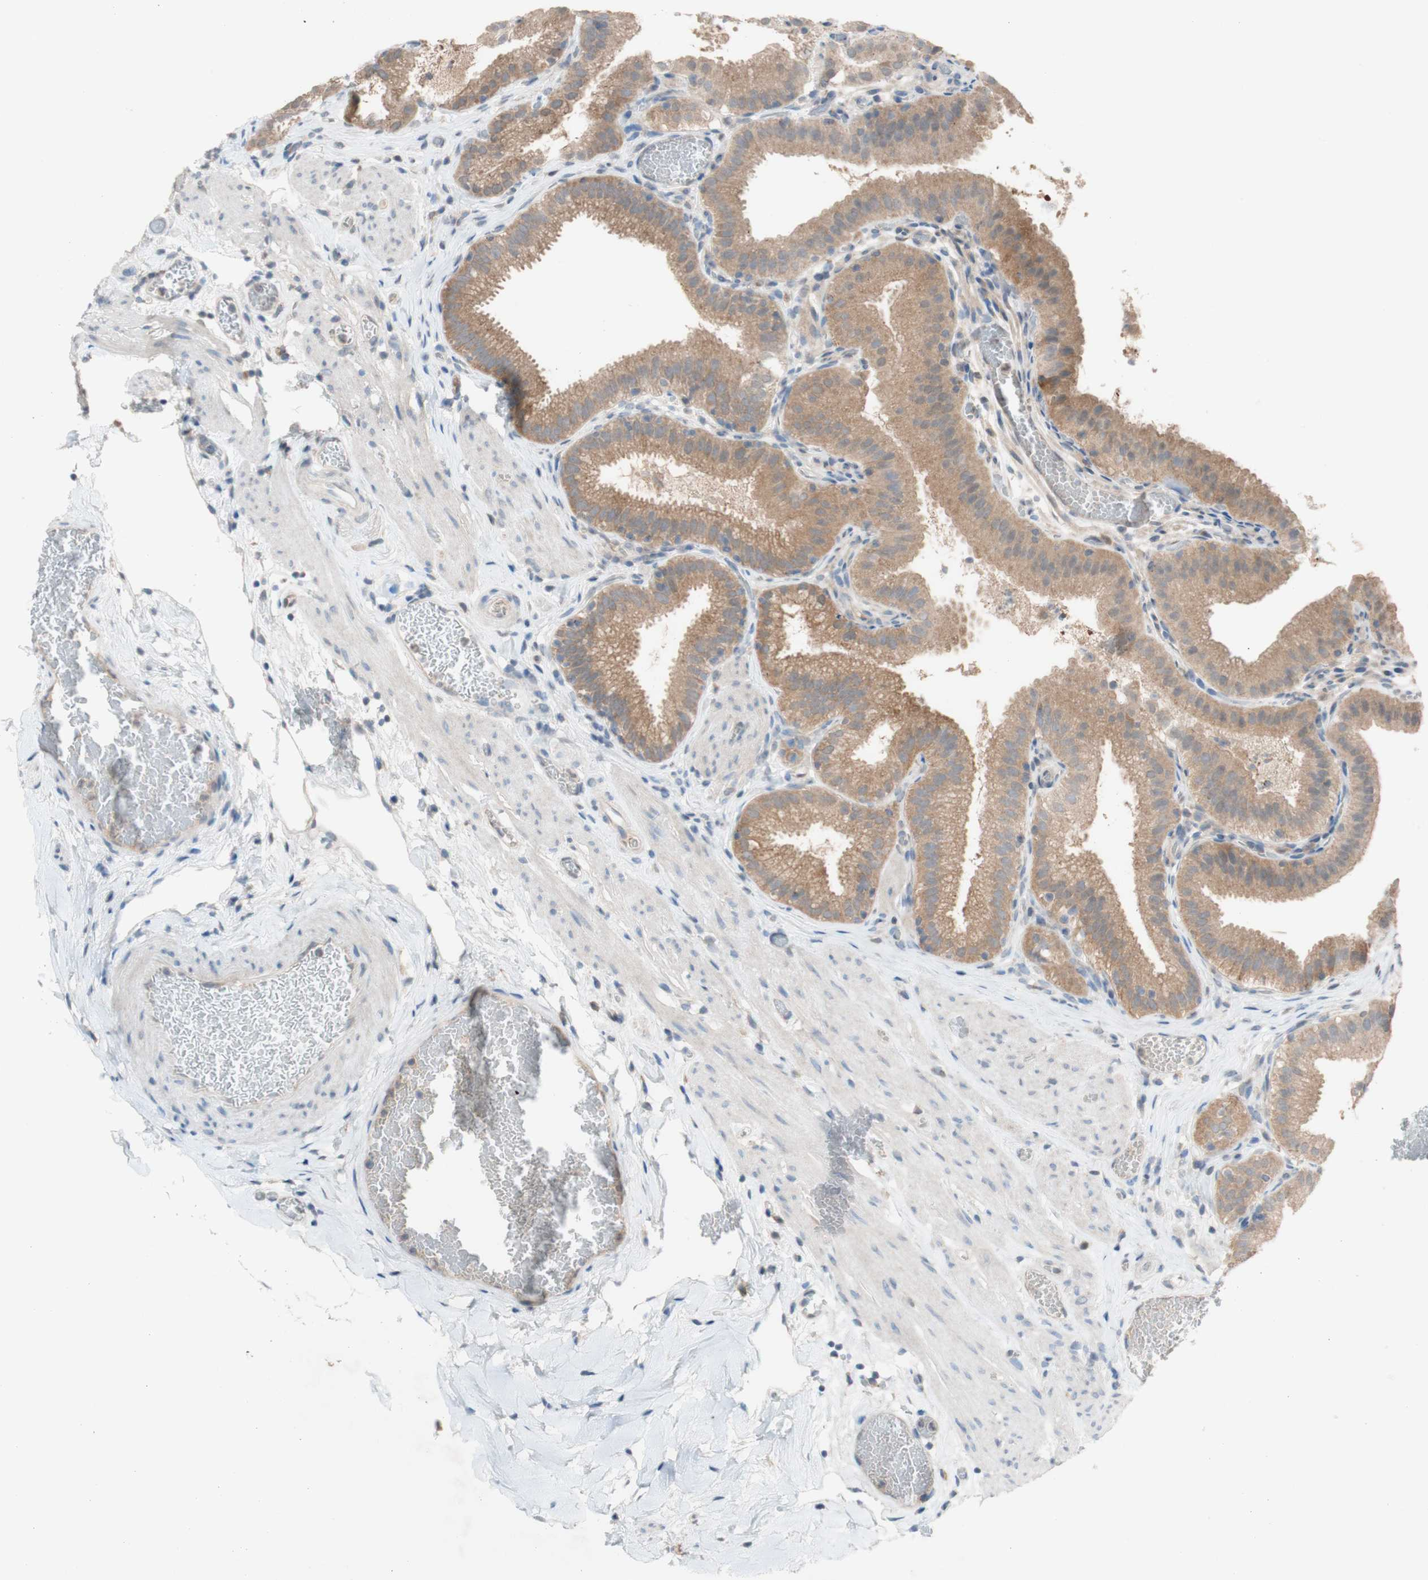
{"staining": {"intensity": "moderate", "quantity": ">75%", "location": "cytoplasmic/membranous"}, "tissue": "gallbladder", "cell_type": "Glandular cells", "image_type": "normal", "snomed": [{"axis": "morphology", "description": "Normal tissue, NOS"}, {"axis": "topography", "description": "Gallbladder"}], "caption": "This histopathology image exhibits IHC staining of benign gallbladder, with medium moderate cytoplasmic/membranous expression in approximately >75% of glandular cells.", "gene": "PEX2", "patient": {"sex": "male", "age": 54}}